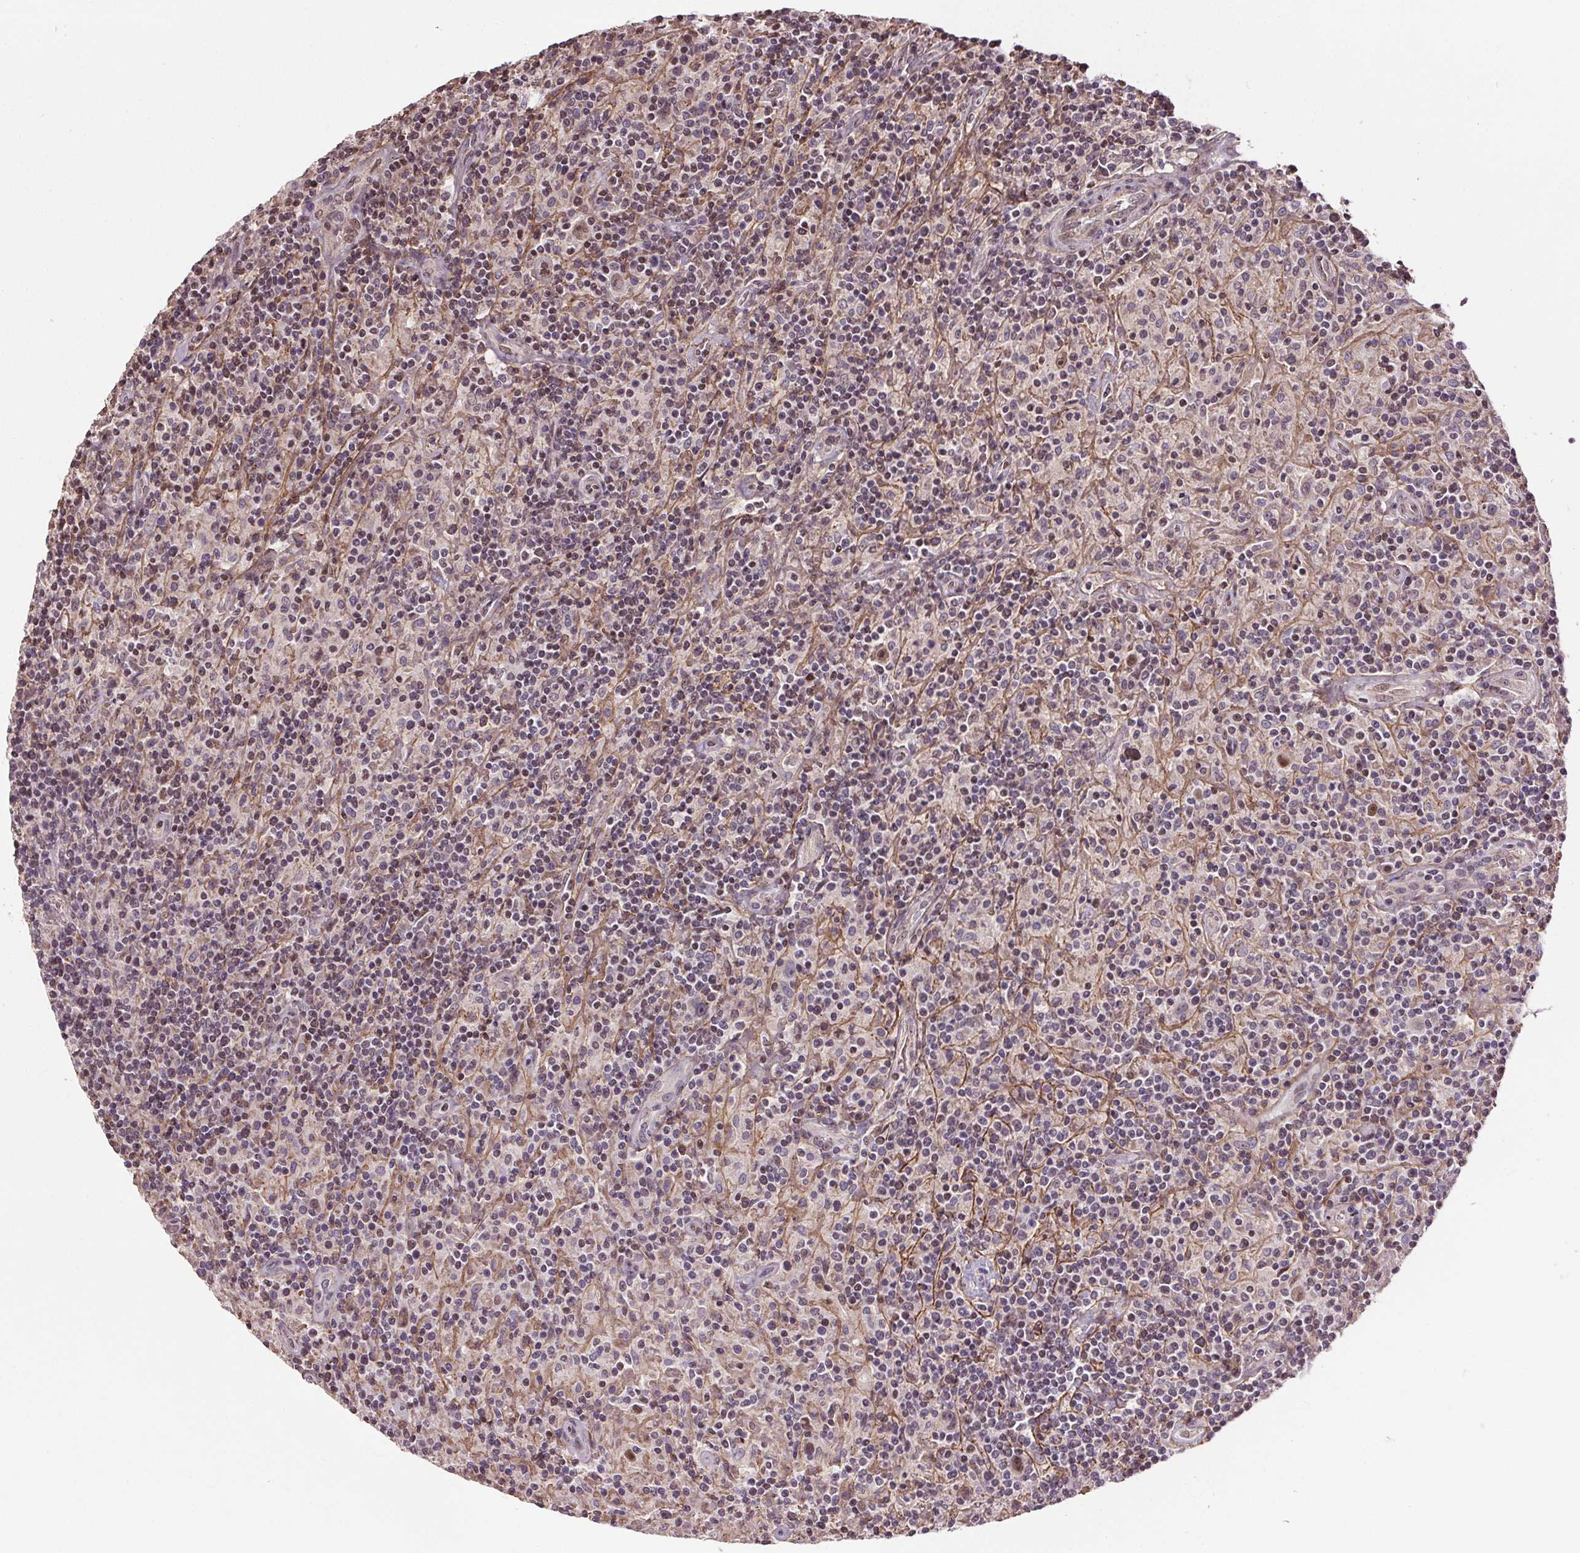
{"staining": {"intensity": "moderate", "quantity": "<25%", "location": "nuclear"}, "tissue": "lymphoma", "cell_type": "Tumor cells", "image_type": "cancer", "snomed": [{"axis": "morphology", "description": "Hodgkin's disease, NOS"}, {"axis": "topography", "description": "Lymph node"}], "caption": "About <25% of tumor cells in Hodgkin's disease display moderate nuclear protein positivity as visualized by brown immunohistochemical staining.", "gene": "KIAA0232", "patient": {"sex": "male", "age": 70}}